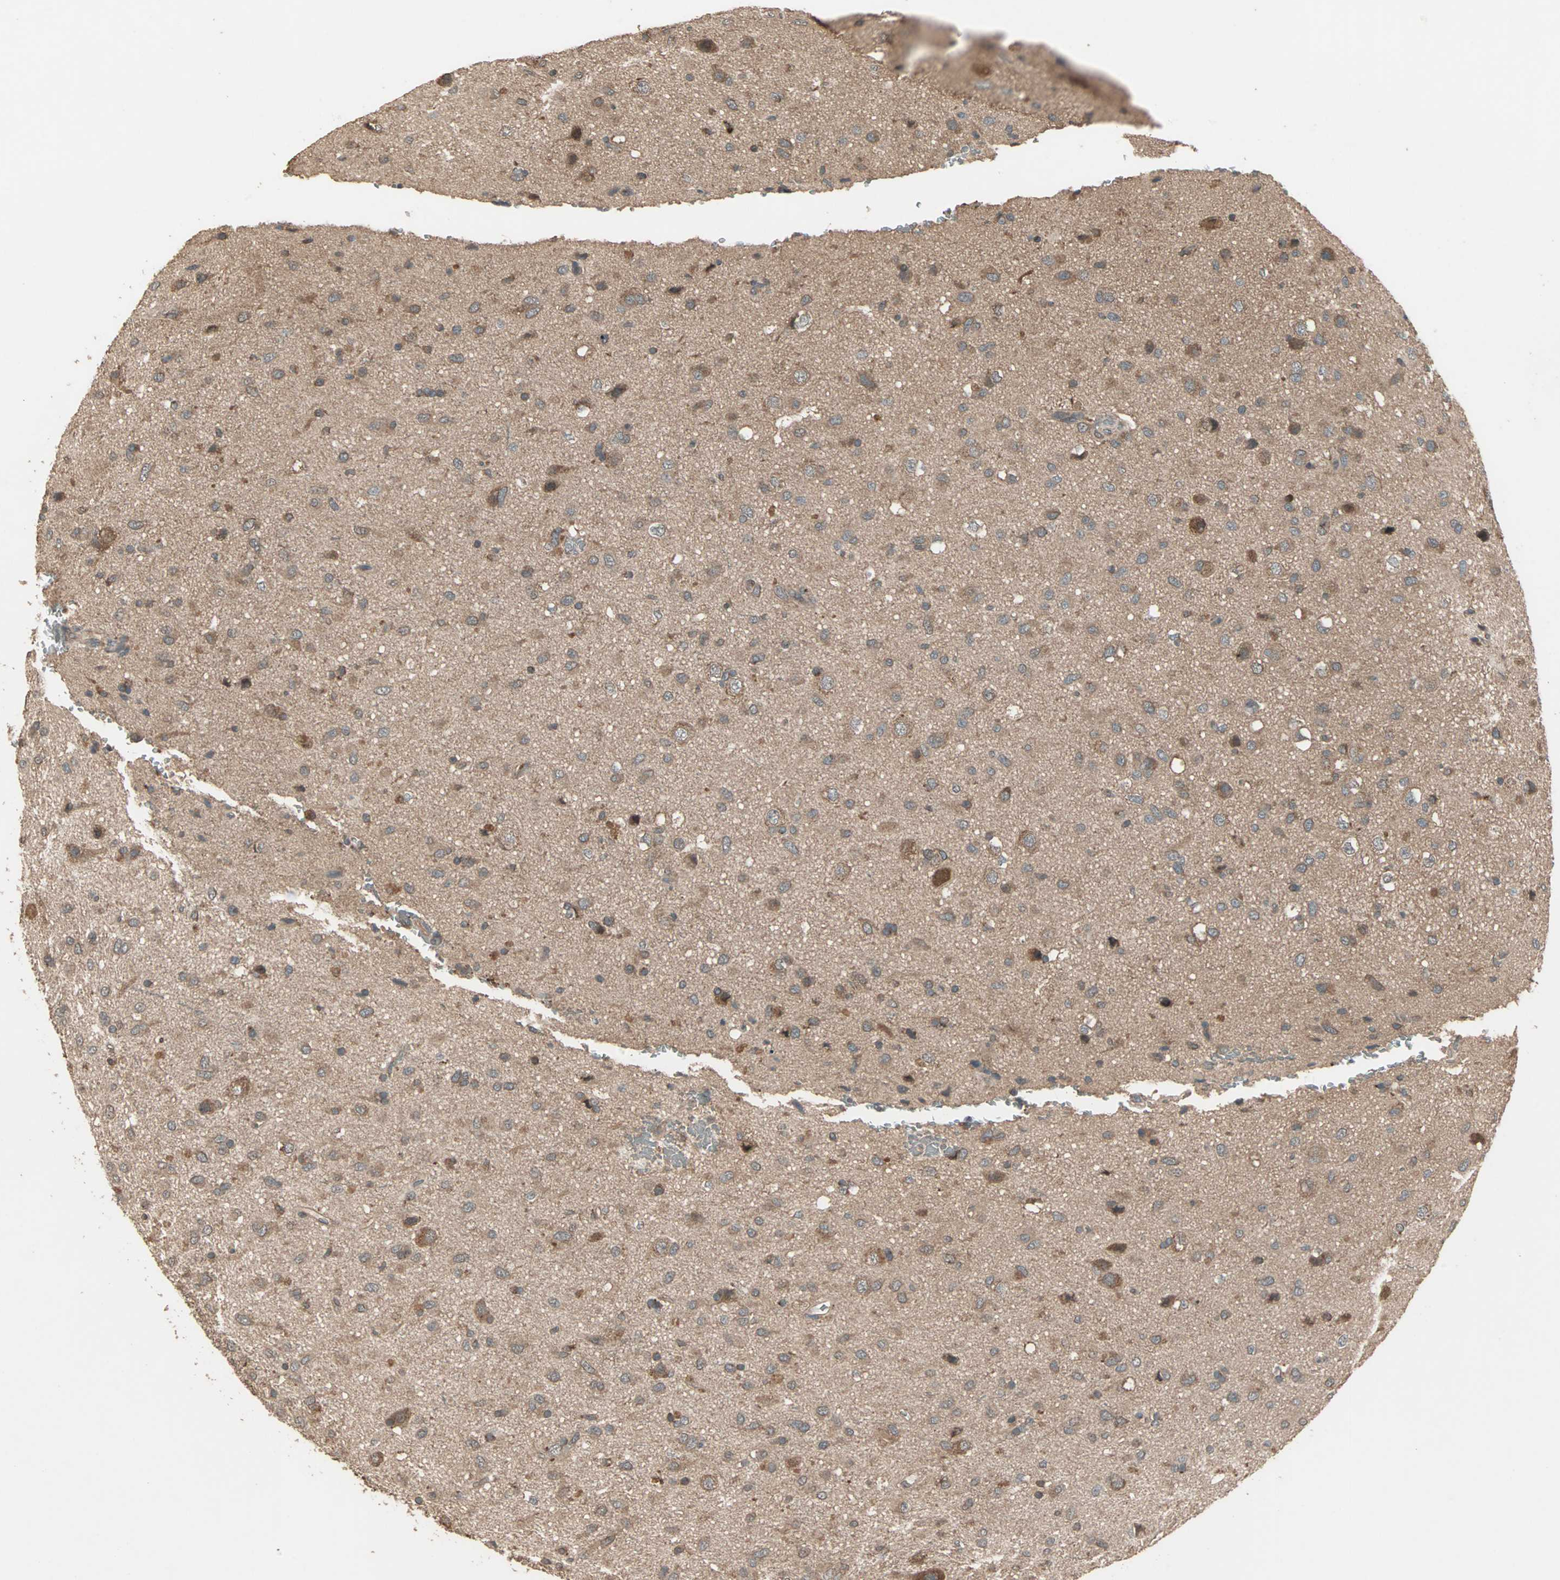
{"staining": {"intensity": "moderate", "quantity": ">75%", "location": "cytoplasmic/membranous"}, "tissue": "glioma", "cell_type": "Tumor cells", "image_type": "cancer", "snomed": [{"axis": "morphology", "description": "Glioma, malignant, Low grade"}, {"axis": "topography", "description": "Brain"}], "caption": "Malignant glioma (low-grade) stained with a brown dye exhibits moderate cytoplasmic/membranous positive expression in about >75% of tumor cells.", "gene": "UBAC1", "patient": {"sex": "male", "age": 77}}